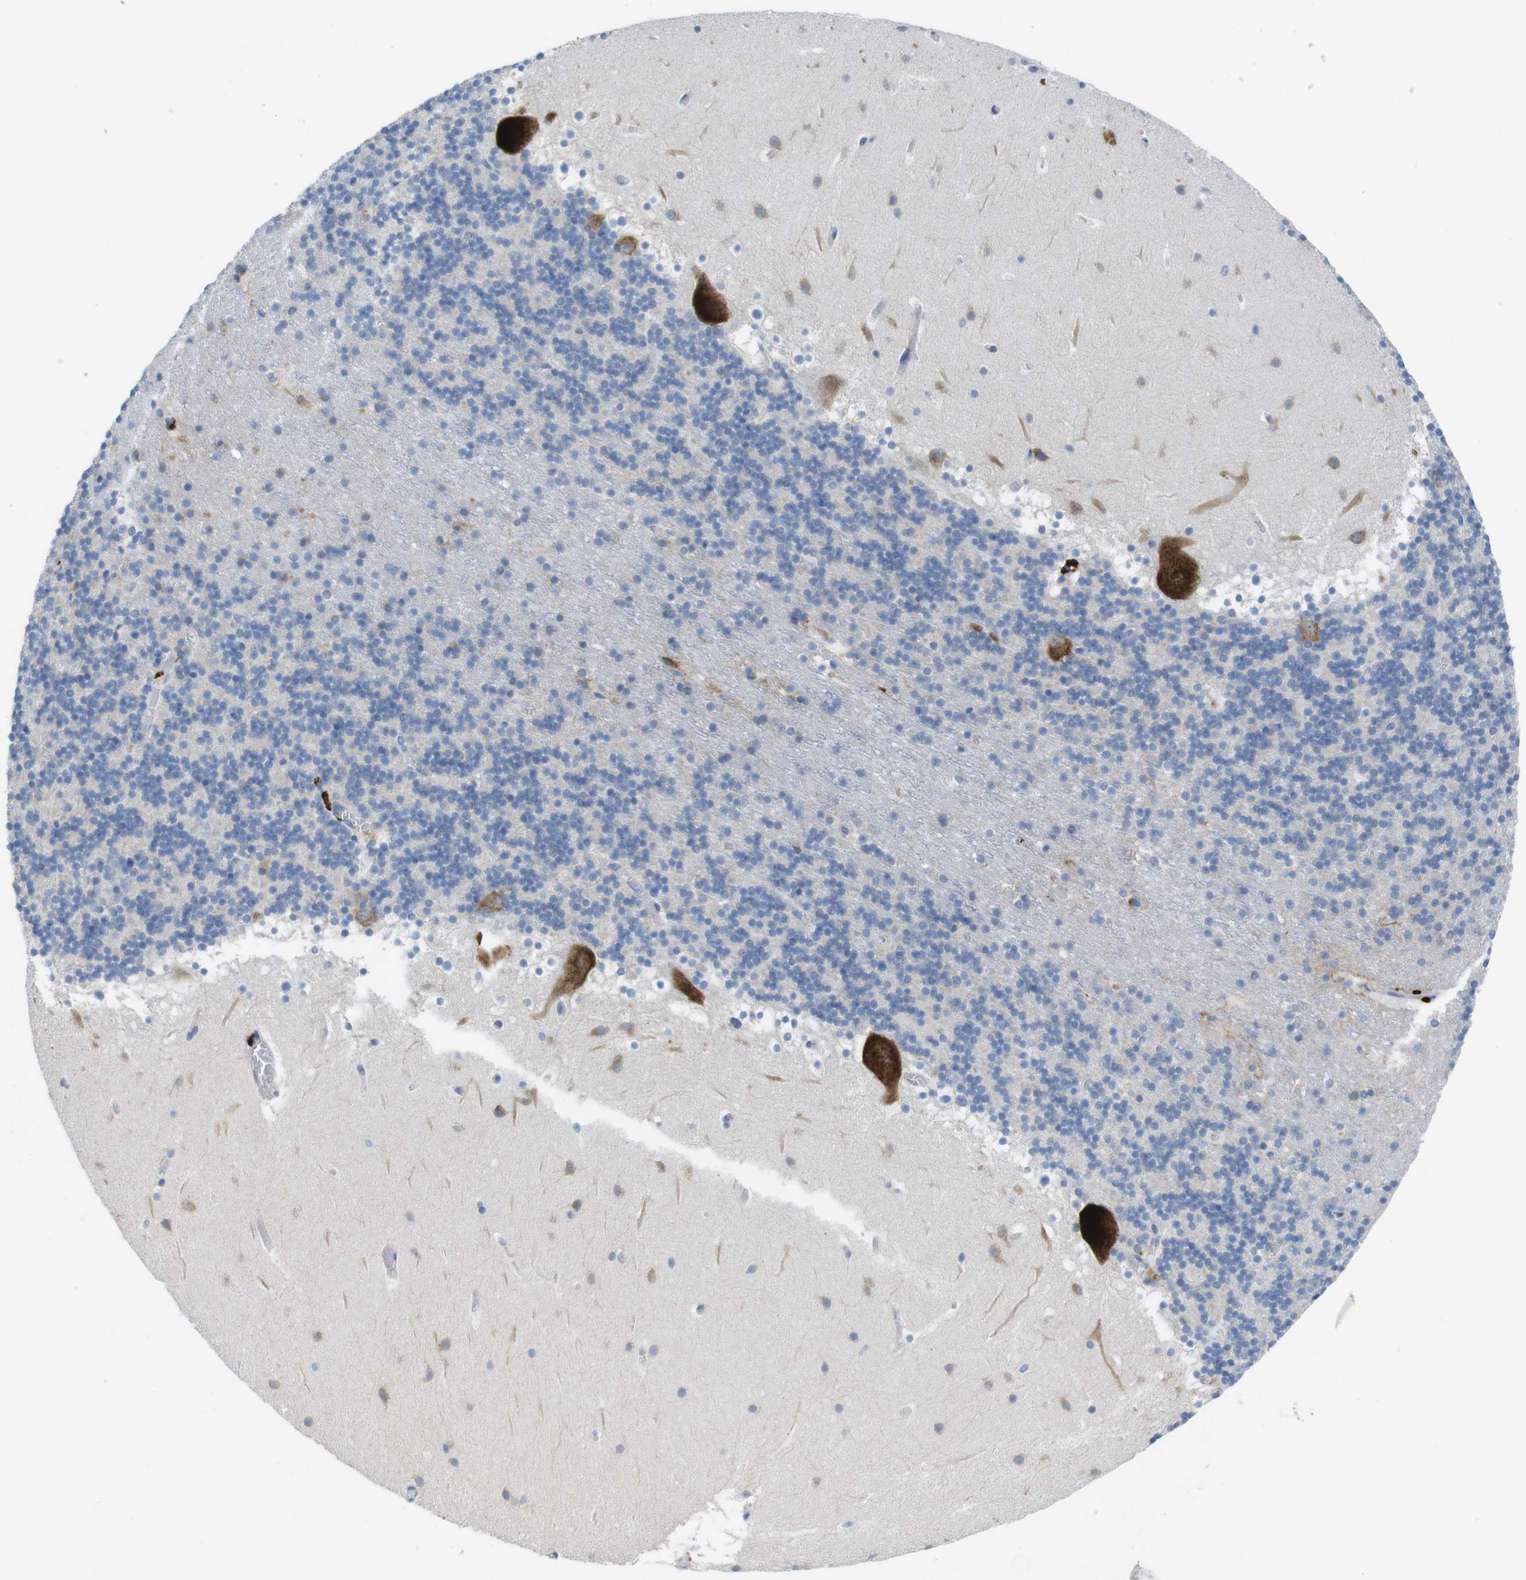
{"staining": {"intensity": "weak", "quantity": "<25%", "location": "cytoplasmic/membranous"}, "tissue": "cerebellum", "cell_type": "Cells in granular layer", "image_type": "normal", "snomed": [{"axis": "morphology", "description": "Normal tissue, NOS"}, {"axis": "topography", "description": "Cerebellum"}], "caption": "Micrograph shows no significant protein expression in cells in granular layer of benign cerebellum. (DAB (3,3'-diaminobenzidine) immunohistochemistry (IHC), high magnification).", "gene": "TMEM234", "patient": {"sex": "male", "age": 45}}